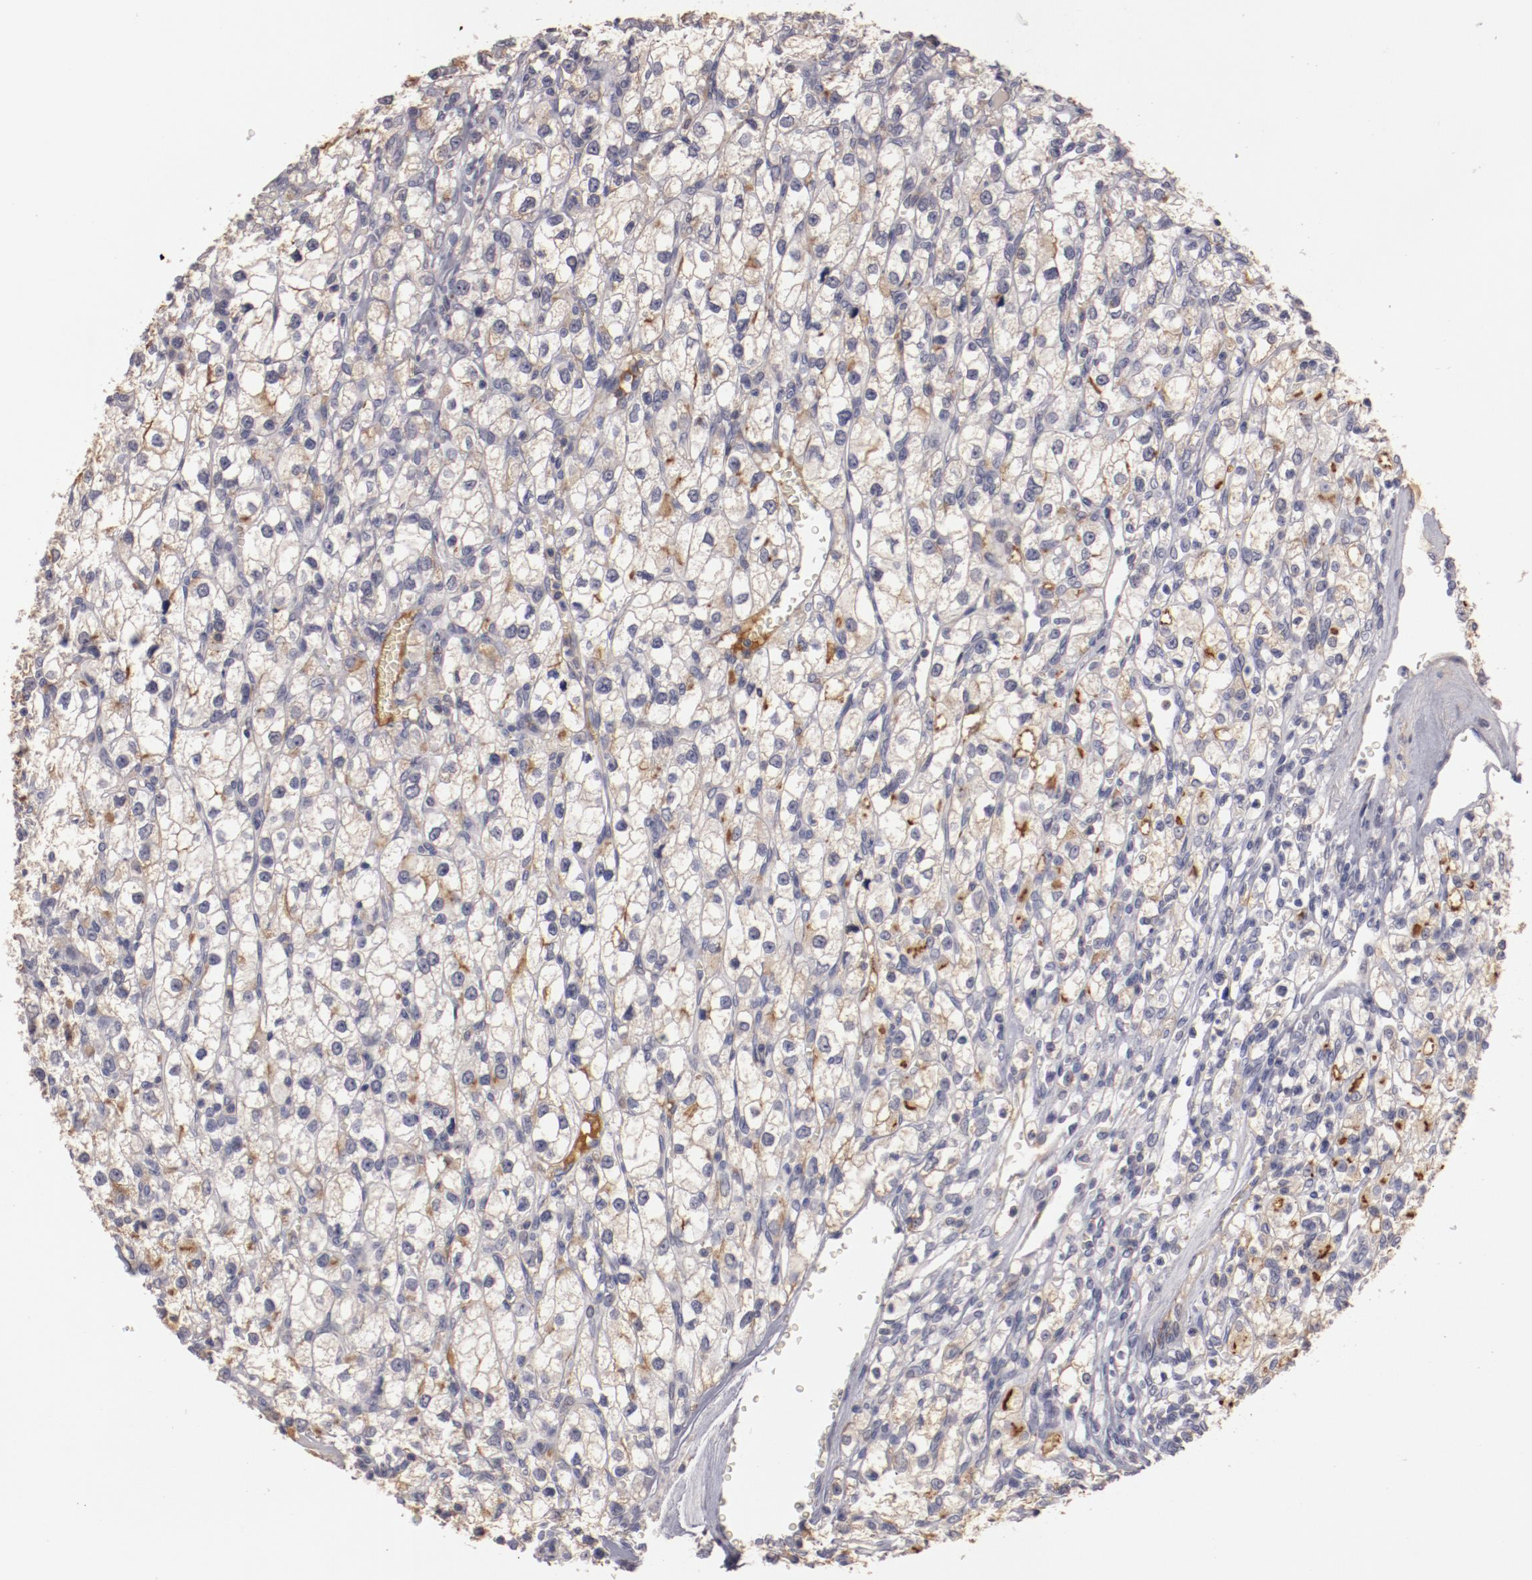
{"staining": {"intensity": "weak", "quantity": "<25%", "location": "cytoplasmic/membranous"}, "tissue": "renal cancer", "cell_type": "Tumor cells", "image_type": "cancer", "snomed": [{"axis": "morphology", "description": "Adenocarcinoma, NOS"}, {"axis": "topography", "description": "Kidney"}], "caption": "This is an immunohistochemistry (IHC) histopathology image of human renal adenocarcinoma. There is no staining in tumor cells.", "gene": "MBL2", "patient": {"sex": "female", "age": 62}}